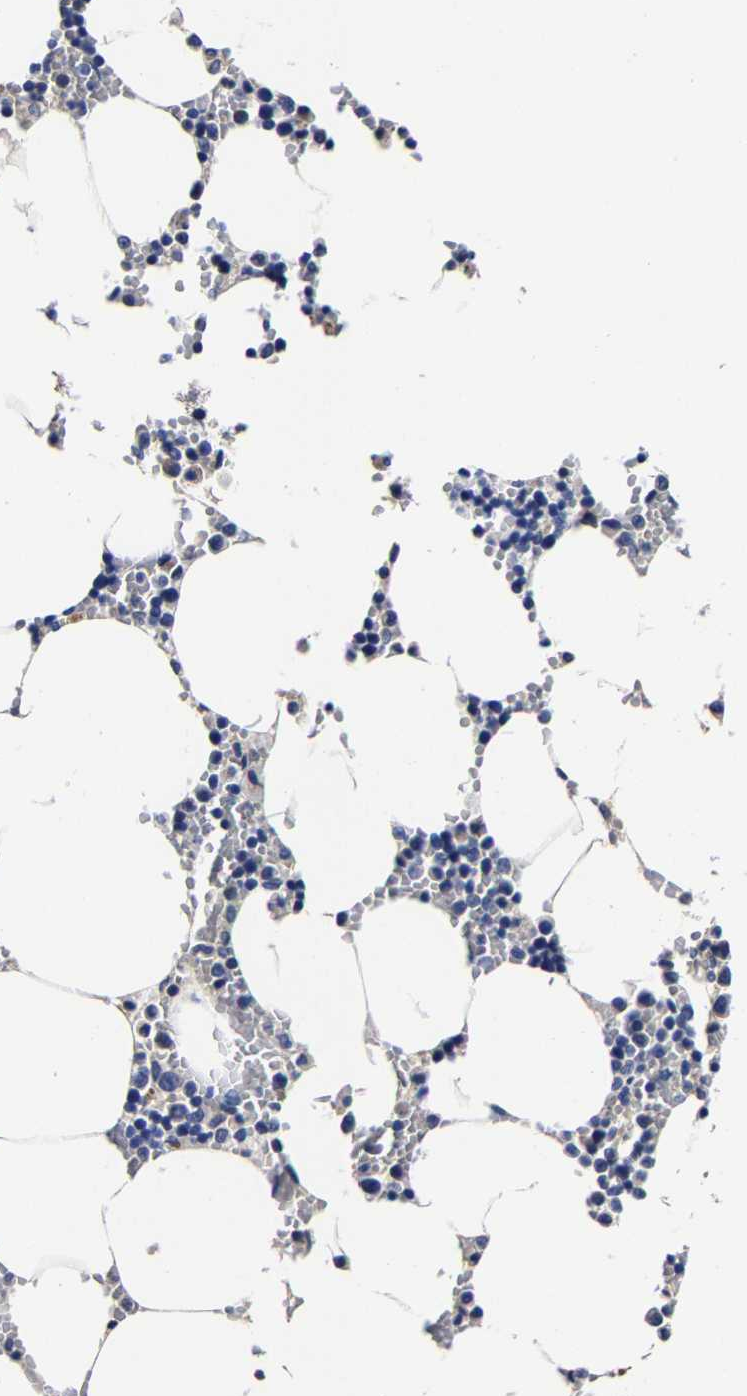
{"staining": {"intensity": "negative", "quantity": "none", "location": "none"}, "tissue": "bone marrow", "cell_type": "Hematopoietic cells", "image_type": "normal", "snomed": [{"axis": "morphology", "description": "Normal tissue, NOS"}, {"axis": "topography", "description": "Bone marrow"}], "caption": "The photomicrograph reveals no staining of hematopoietic cells in benign bone marrow. (Brightfield microscopy of DAB immunohistochemistry (IHC) at high magnification).", "gene": "AKAP4", "patient": {"sex": "male", "age": 70}}